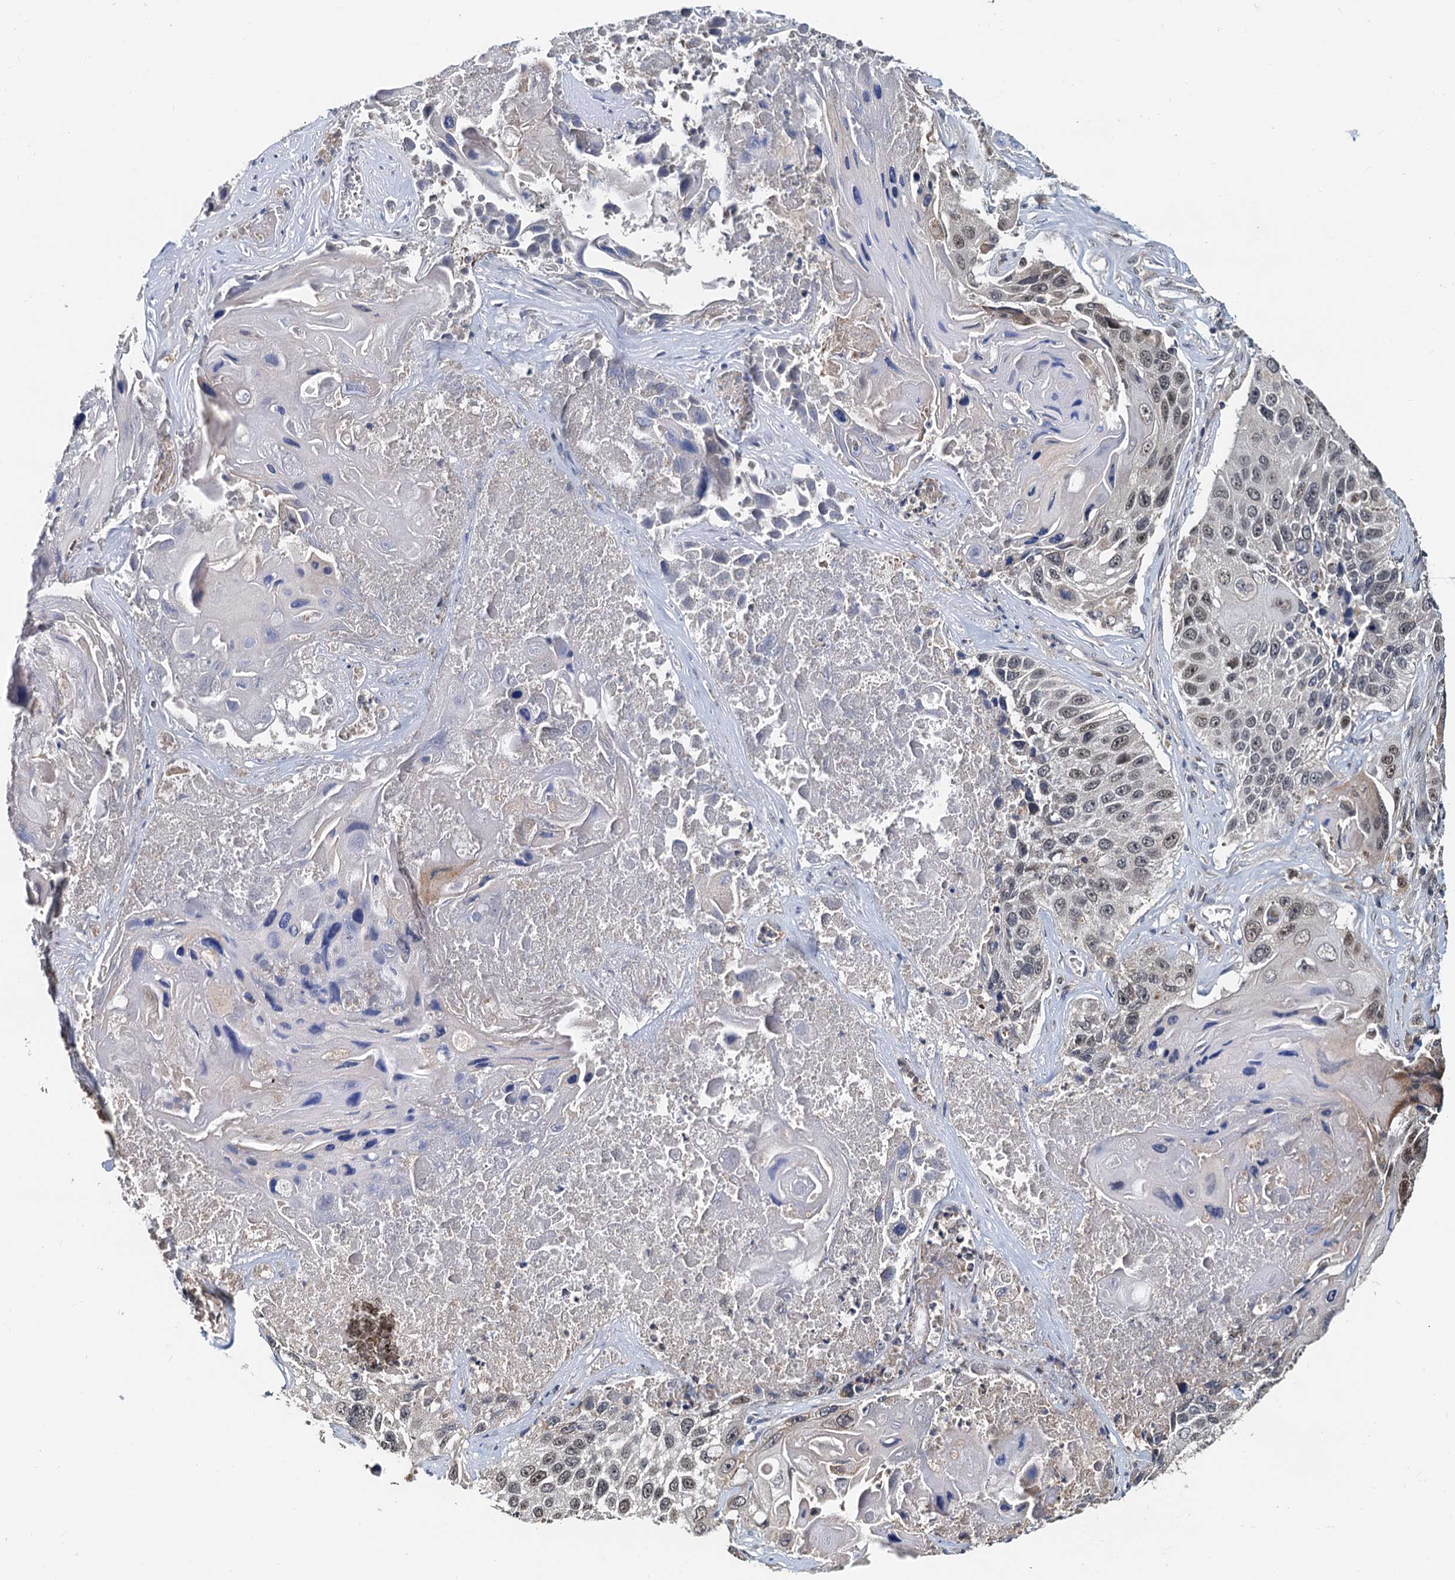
{"staining": {"intensity": "moderate", "quantity": "25%-75%", "location": "nuclear"}, "tissue": "lung cancer", "cell_type": "Tumor cells", "image_type": "cancer", "snomed": [{"axis": "morphology", "description": "Squamous cell carcinoma, NOS"}, {"axis": "topography", "description": "Lung"}], "caption": "IHC of squamous cell carcinoma (lung) displays medium levels of moderate nuclear expression in approximately 25%-75% of tumor cells. (DAB IHC with brightfield microscopy, high magnification).", "gene": "MCMBP", "patient": {"sex": "male", "age": 61}}